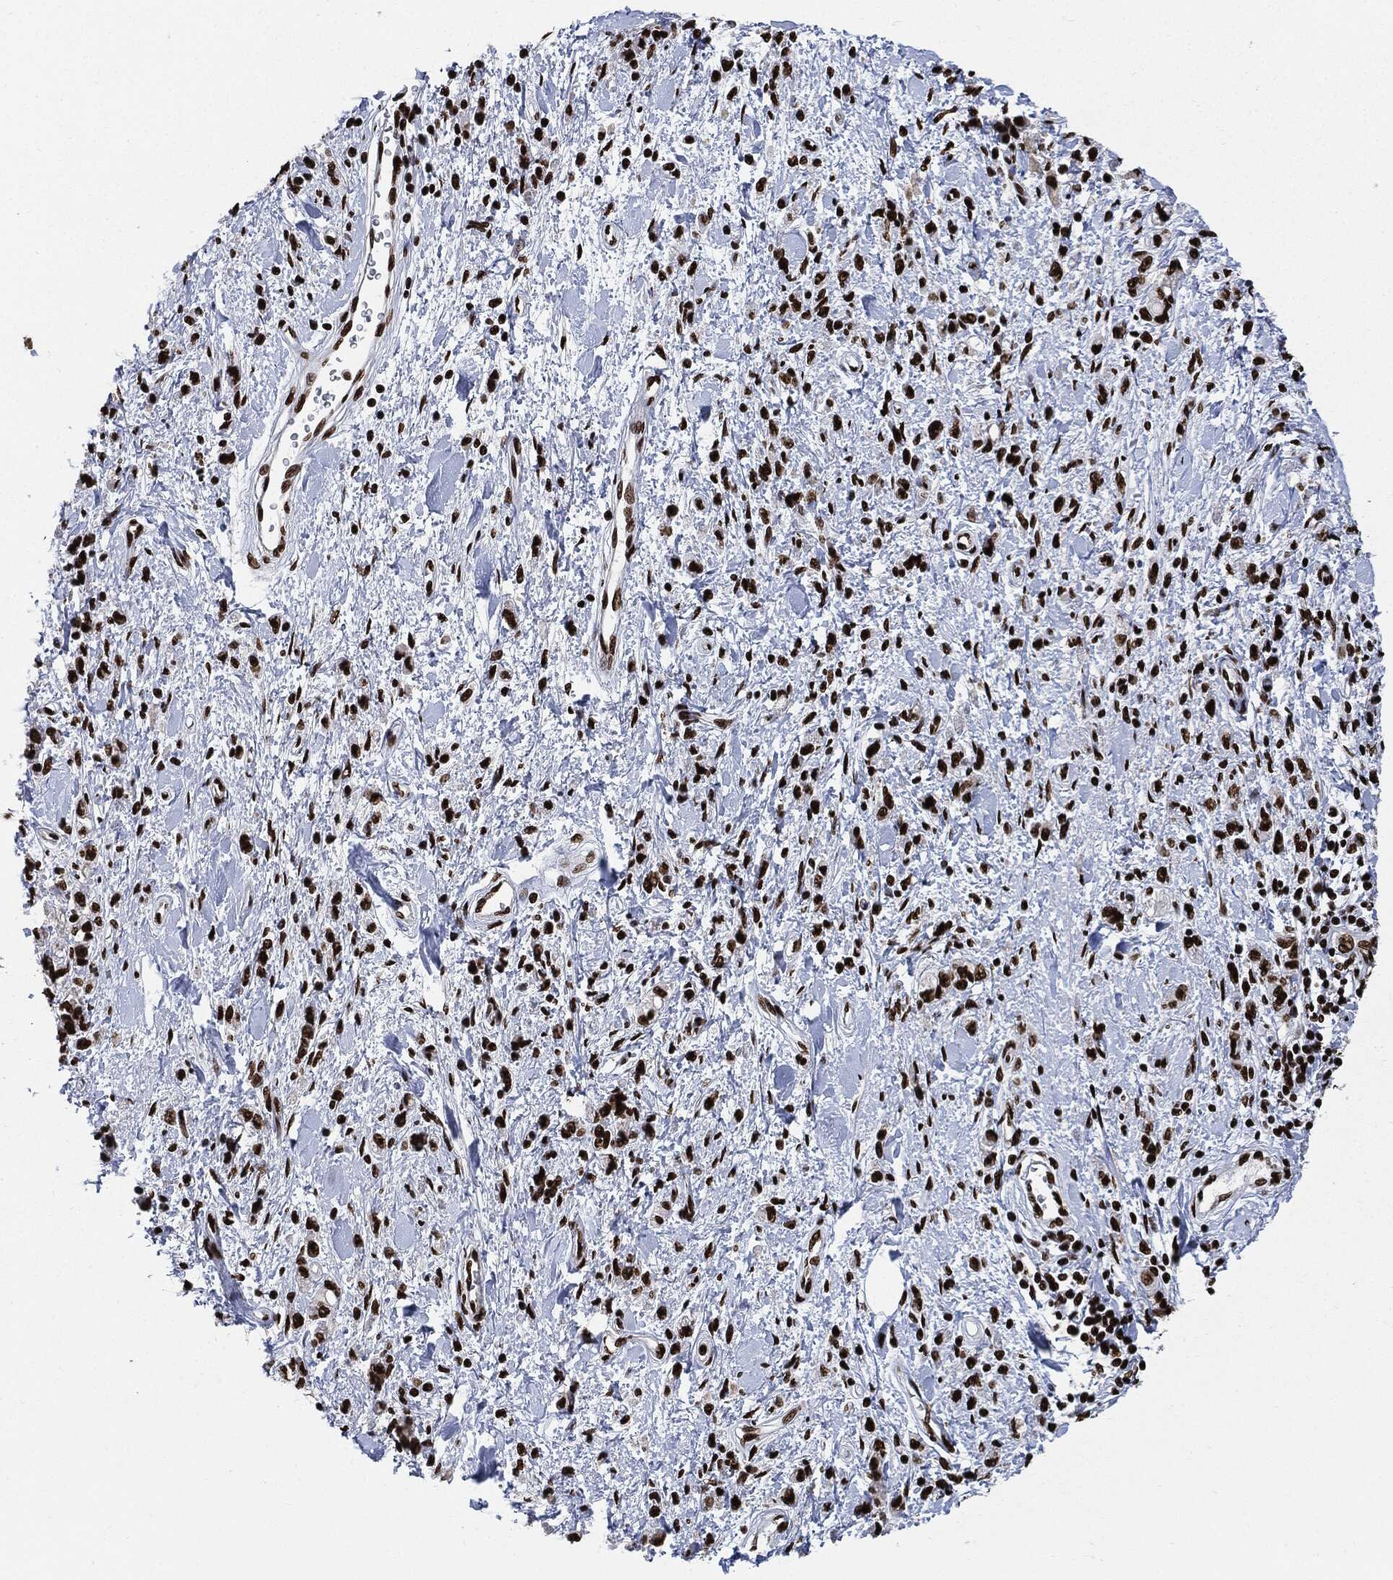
{"staining": {"intensity": "strong", "quantity": ">75%", "location": "nuclear"}, "tissue": "stomach cancer", "cell_type": "Tumor cells", "image_type": "cancer", "snomed": [{"axis": "morphology", "description": "Adenocarcinoma, NOS"}, {"axis": "topography", "description": "Stomach"}], "caption": "Strong nuclear positivity is appreciated in about >75% of tumor cells in stomach cancer.", "gene": "RECQL", "patient": {"sex": "male", "age": 77}}